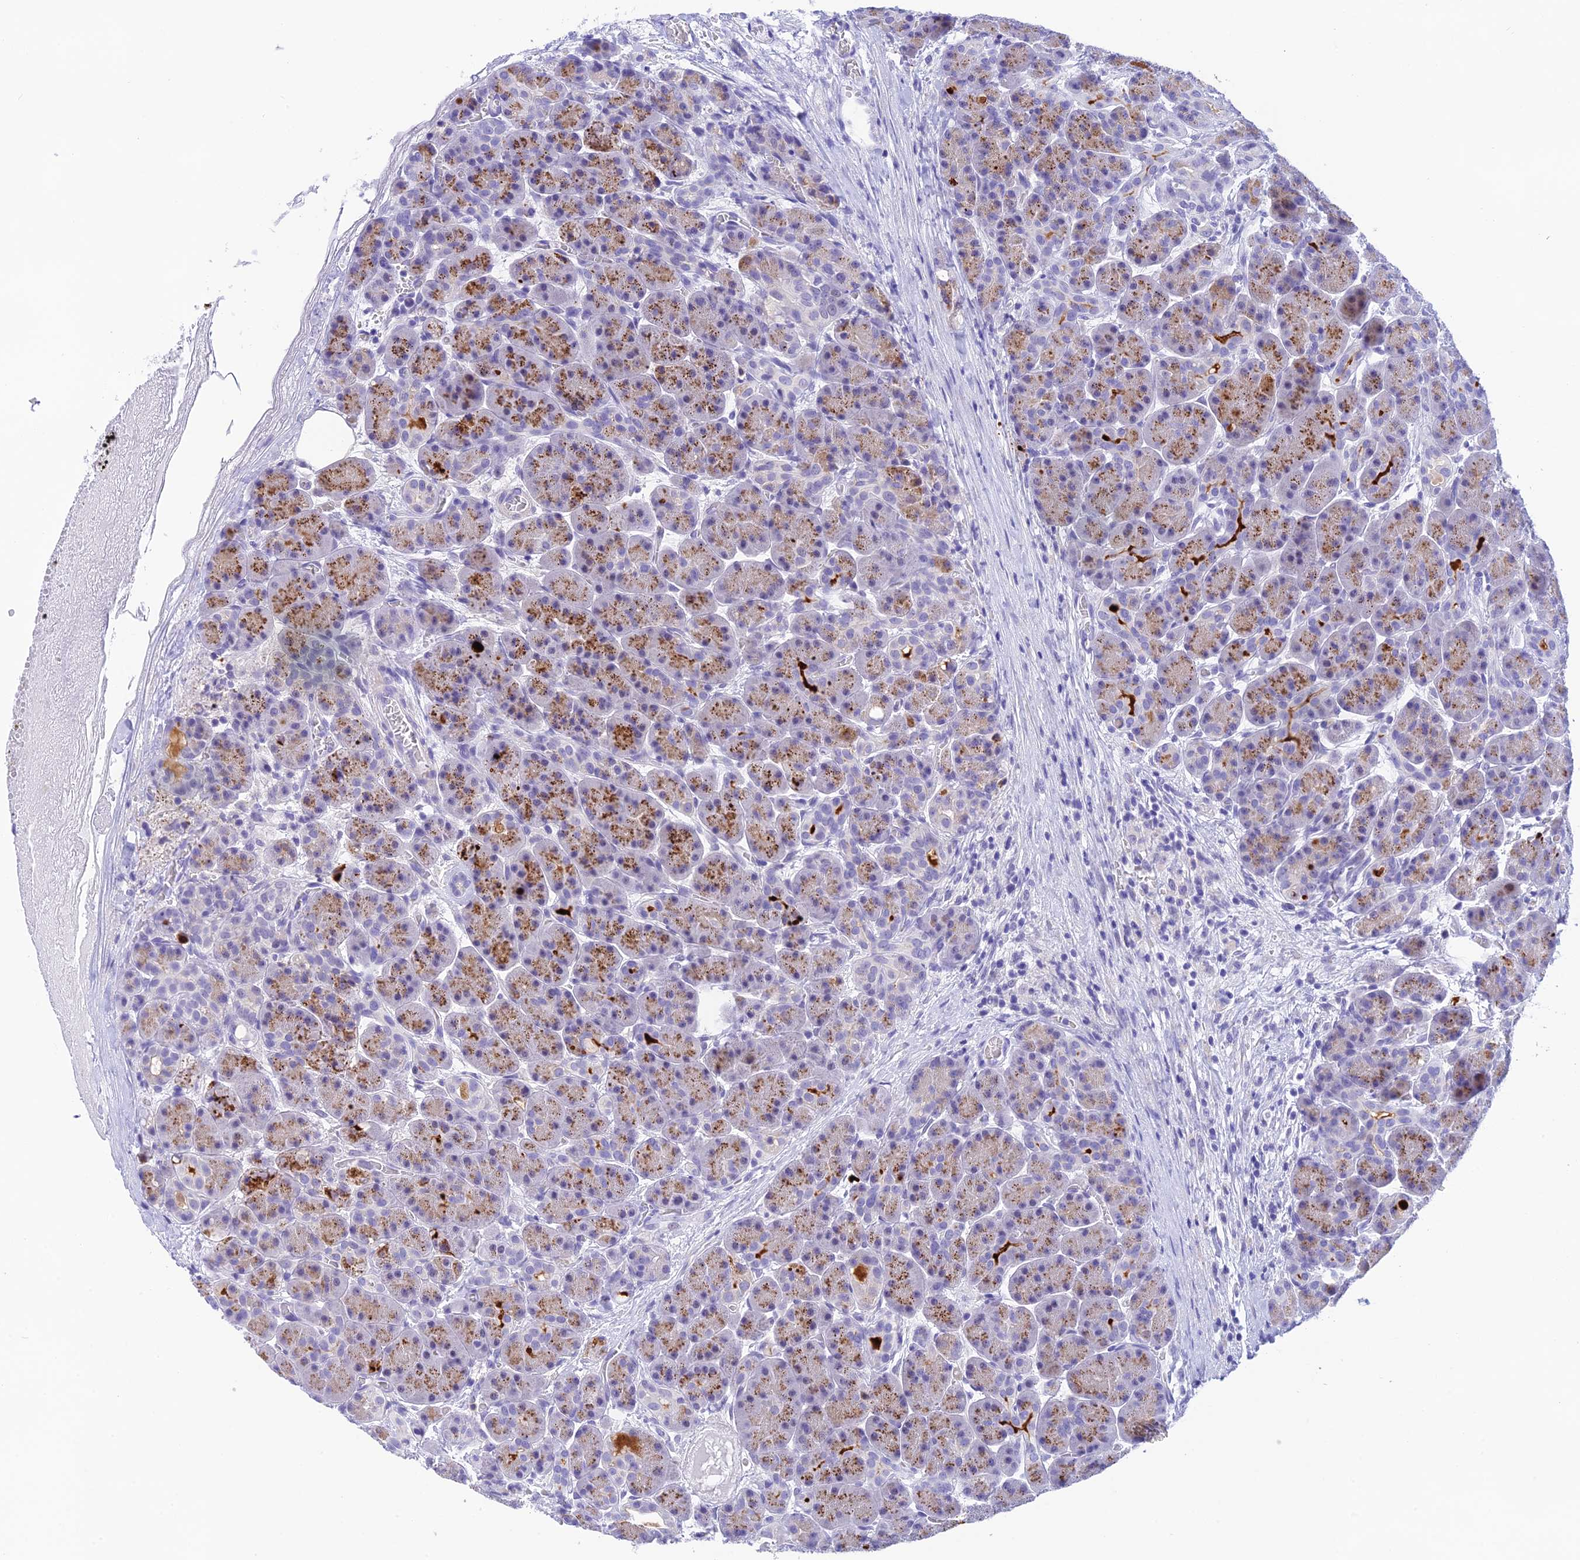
{"staining": {"intensity": "moderate", "quantity": "25%-75%", "location": "cytoplasmic/membranous"}, "tissue": "pancreas", "cell_type": "Exocrine glandular cells", "image_type": "normal", "snomed": [{"axis": "morphology", "description": "Normal tissue, NOS"}, {"axis": "topography", "description": "Pancreas"}], "caption": "Immunohistochemical staining of unremarkable pancreas demonstrates 25%-75% levels of moderate cytoplasmic/membranous protein expression in approximately 25%-75% of exocrine glandular cells. (brown staining indicates protein expression, while blue staining denotes nuclei).", "gene": "KDELR3", "patient": {"sex": "male", "age": 63}}